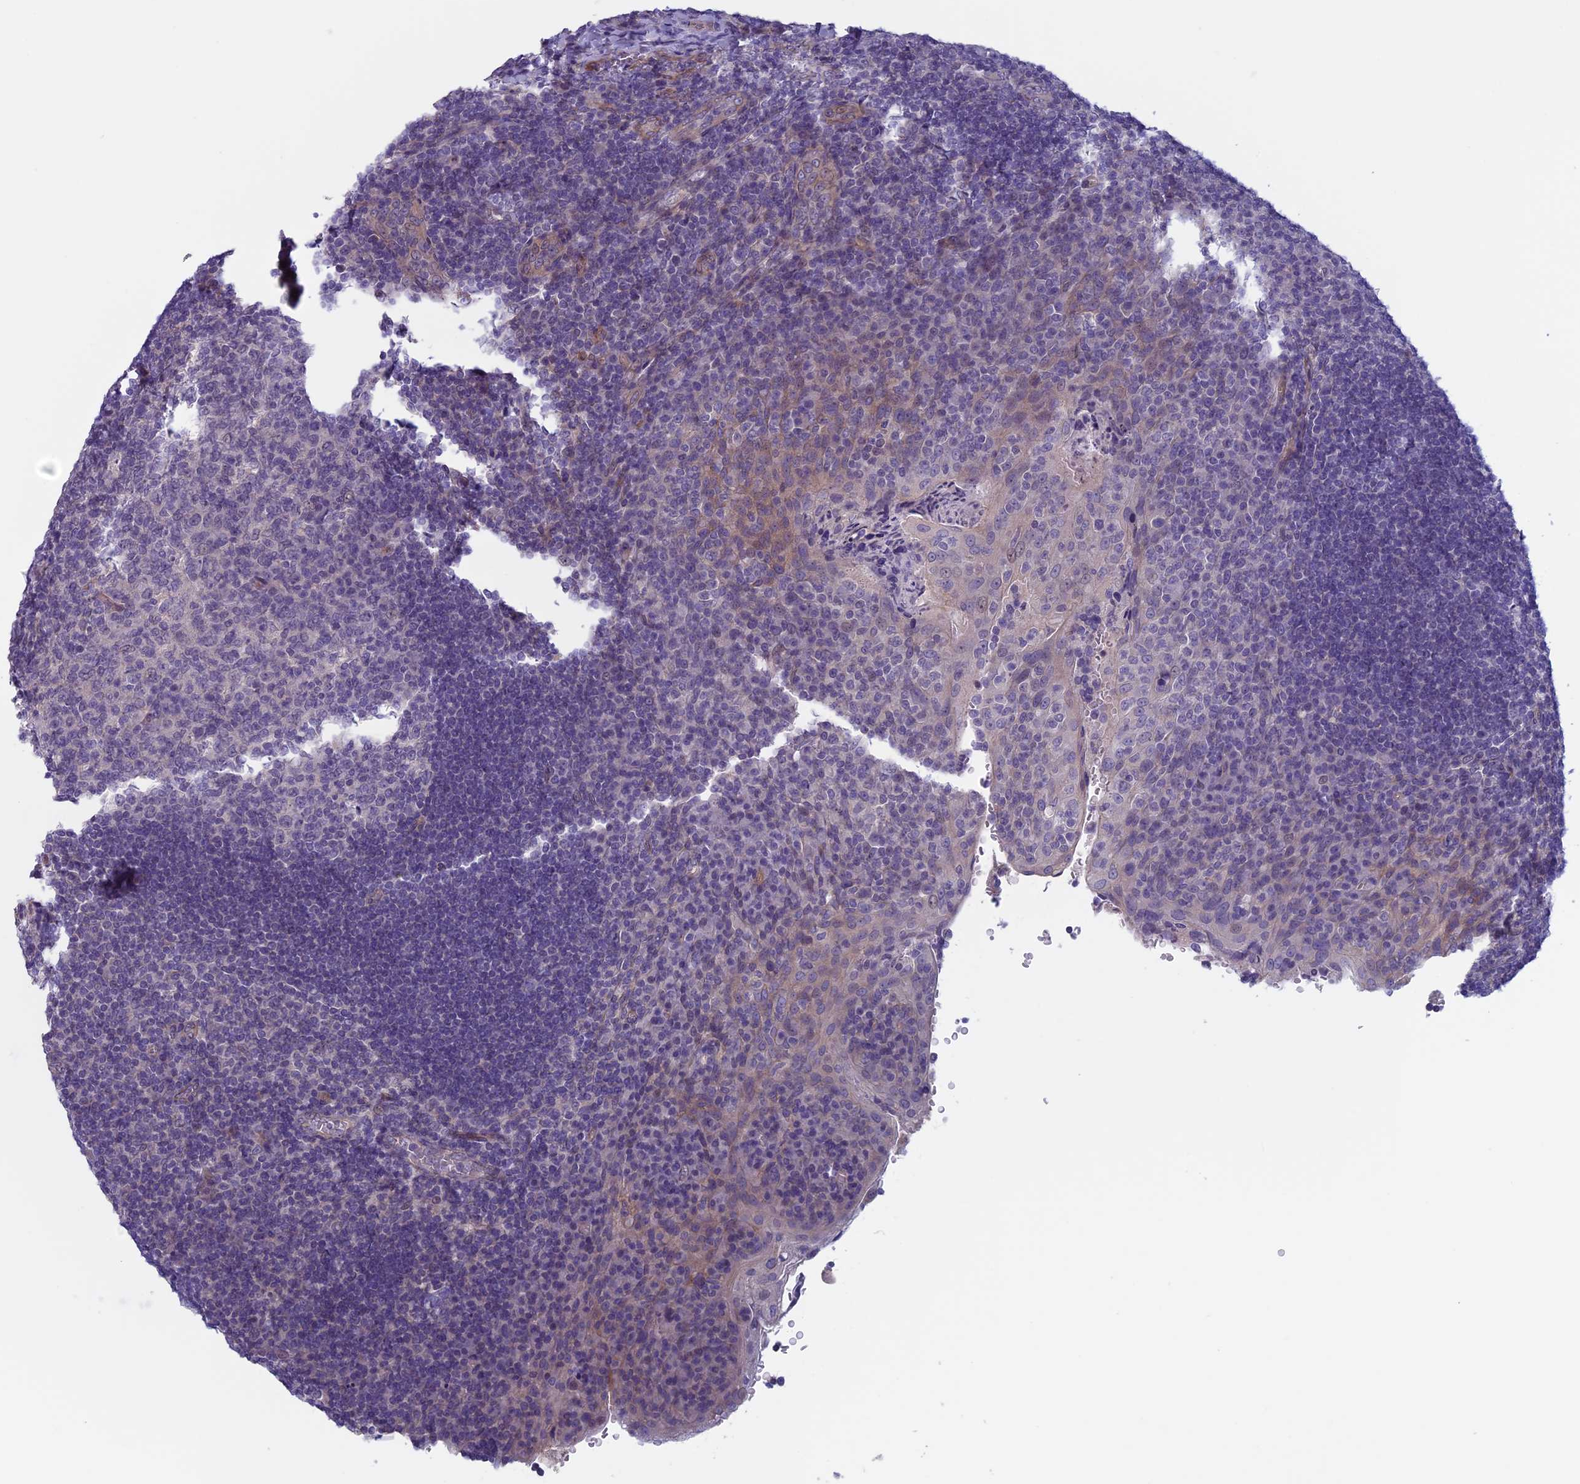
{"staining": {"intensity": "negative", "quantity": "none", "location": "none"}, "tissue": "tonsil", "cell_type": "Germinal center cells", "image_type": "normal", "snomed": [{"axis": "morphology", "description": "Normal tissue, NOS"}, {"axis": "topography", "description": "Tonsil"}], "caption": "Tonsil was stained to show a protein in brown. There is no significant staining in germinal center cells. The staining was performed using DAB (3,3'-diaminobenzidine) to visualize the protein expression in brown, while the nuclei were stained in blue with hematoxylin (Magnification: 20x).", "gene": "CNOT6L", "patient": {"sex": "male", "age": 17}}